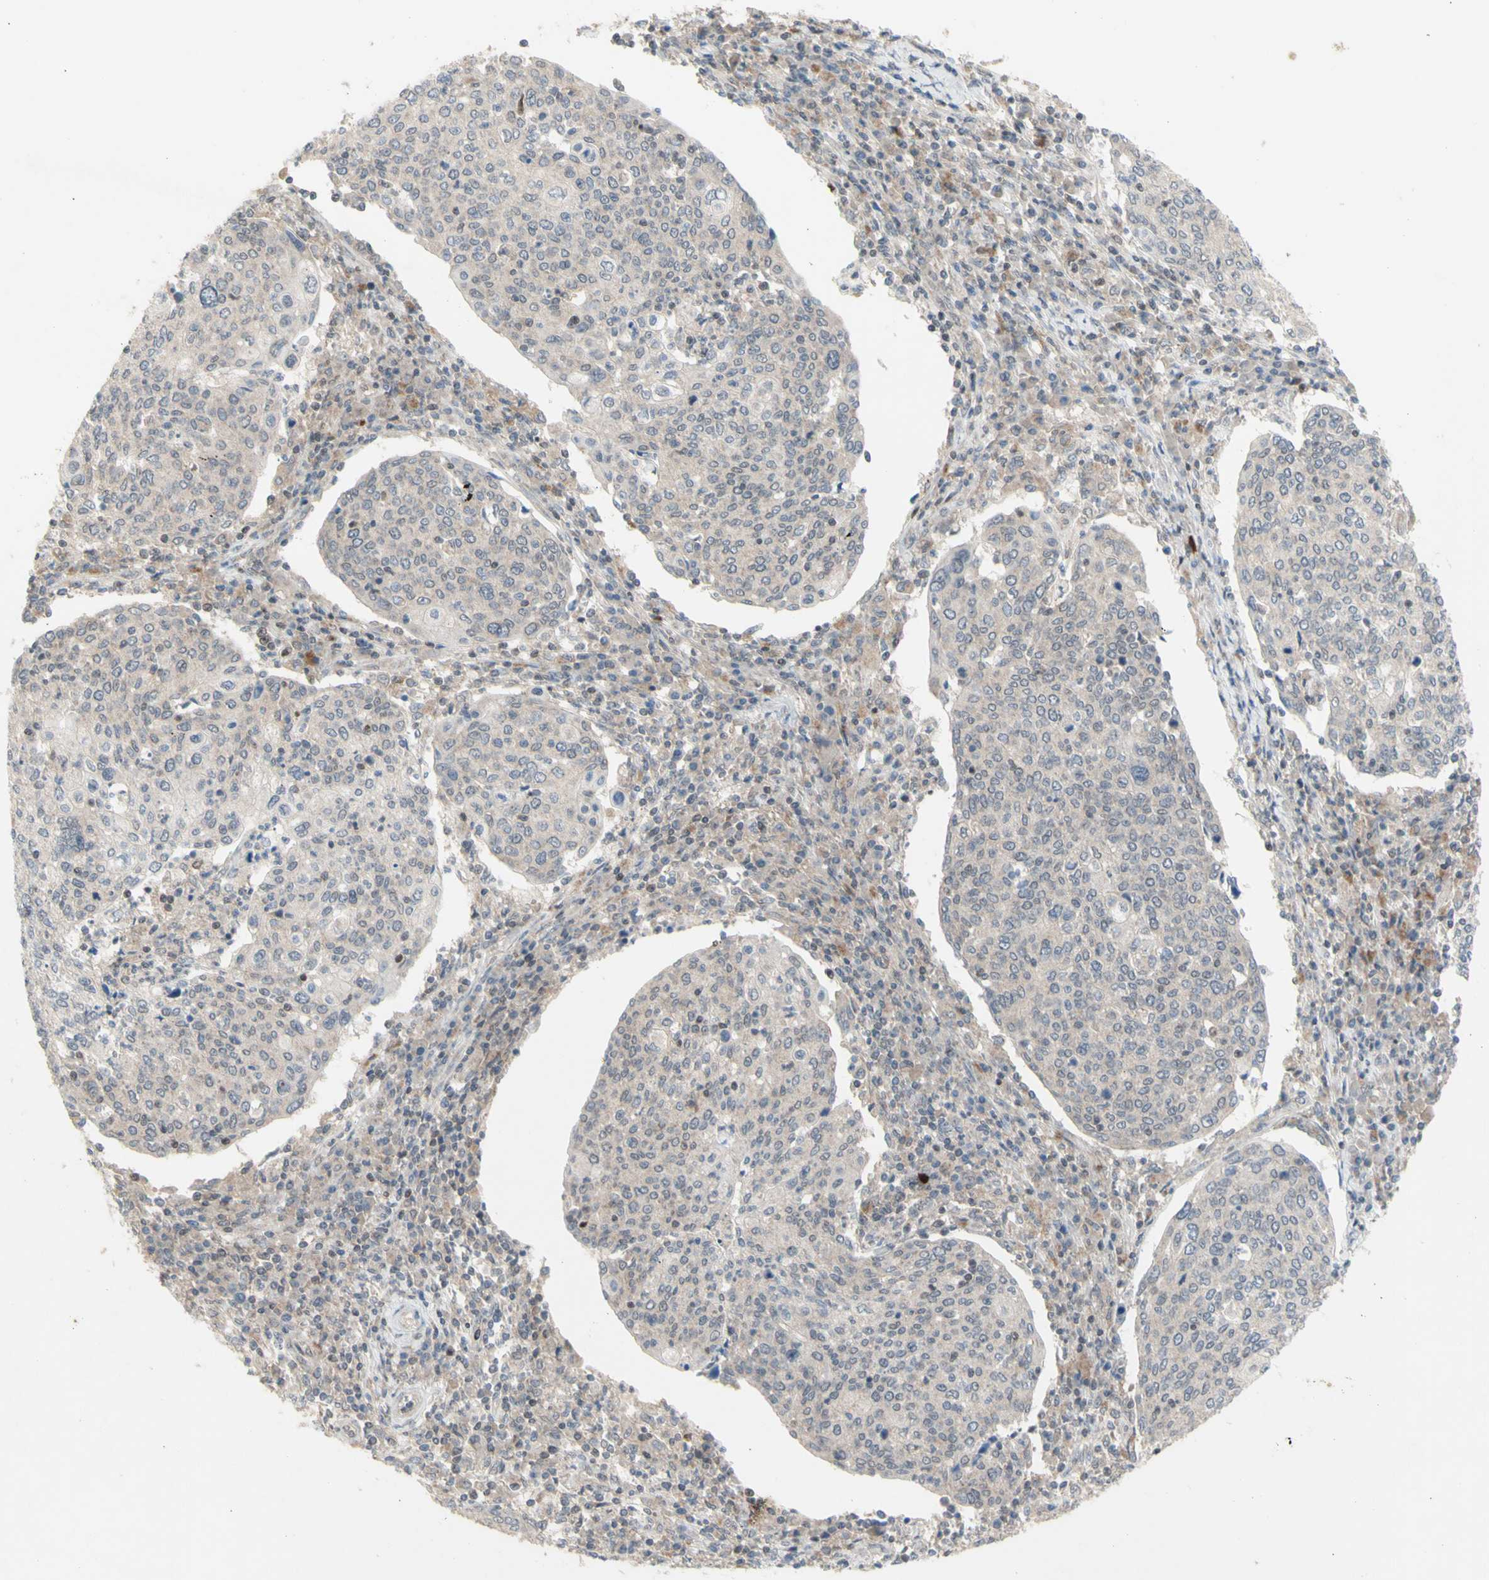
{"staining": {"intensity": "weak", "quantity": ">75%", "location": "cytoplasmic/membranous"}, "tissue": "cervical cancer", "cell_type": "Tumor cells", "image_type": "cancer", "snomed": [{"axis": "morphology", "description": "Squamous cell carcinoma, NOS"}, {"axis": "topography", "description": "Cervix"}], "caption": "DAB immunohistochemical staining of squamous cell carcinoma (cervical) reveals weak cytoplasmic/membranous protein staining in about >75% of tumor cells.", "gene": "NLRP1", "patient": {"sex": "female", "age": 40}}